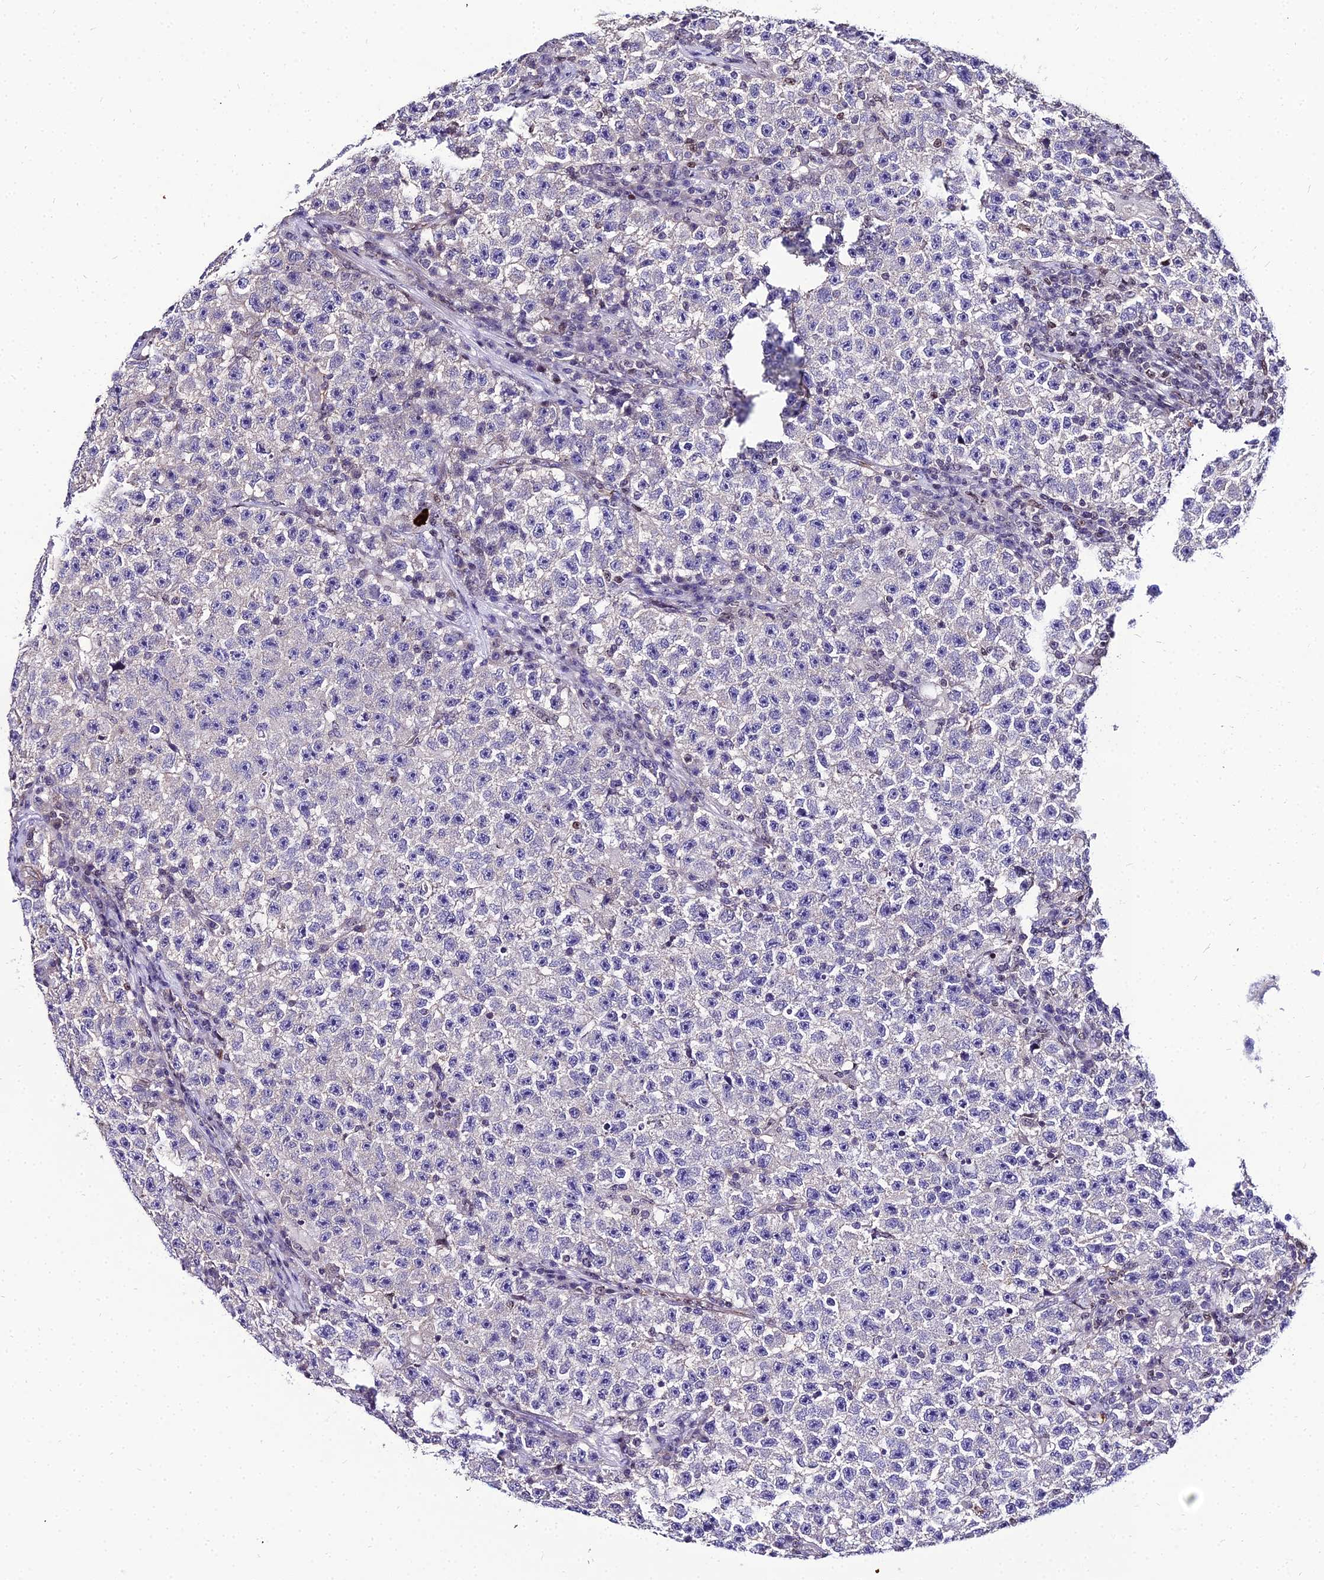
{"staining": {"intensity": "negative", "quantity": "none", "location": "none"}, "tissue": "testis cancer", "cell_type": "Tumor cells", "image_type": "cancer", "snomed": [{"axis": "morphology", "description": "Seminoma, NOS"}, {"axis": "topography", "description": "Testis"}], "caption": "Tumor cells show no significant staining in testis cancer.", "gene": "SHQ1", "patient": {"sex": "male", "age": 22}}